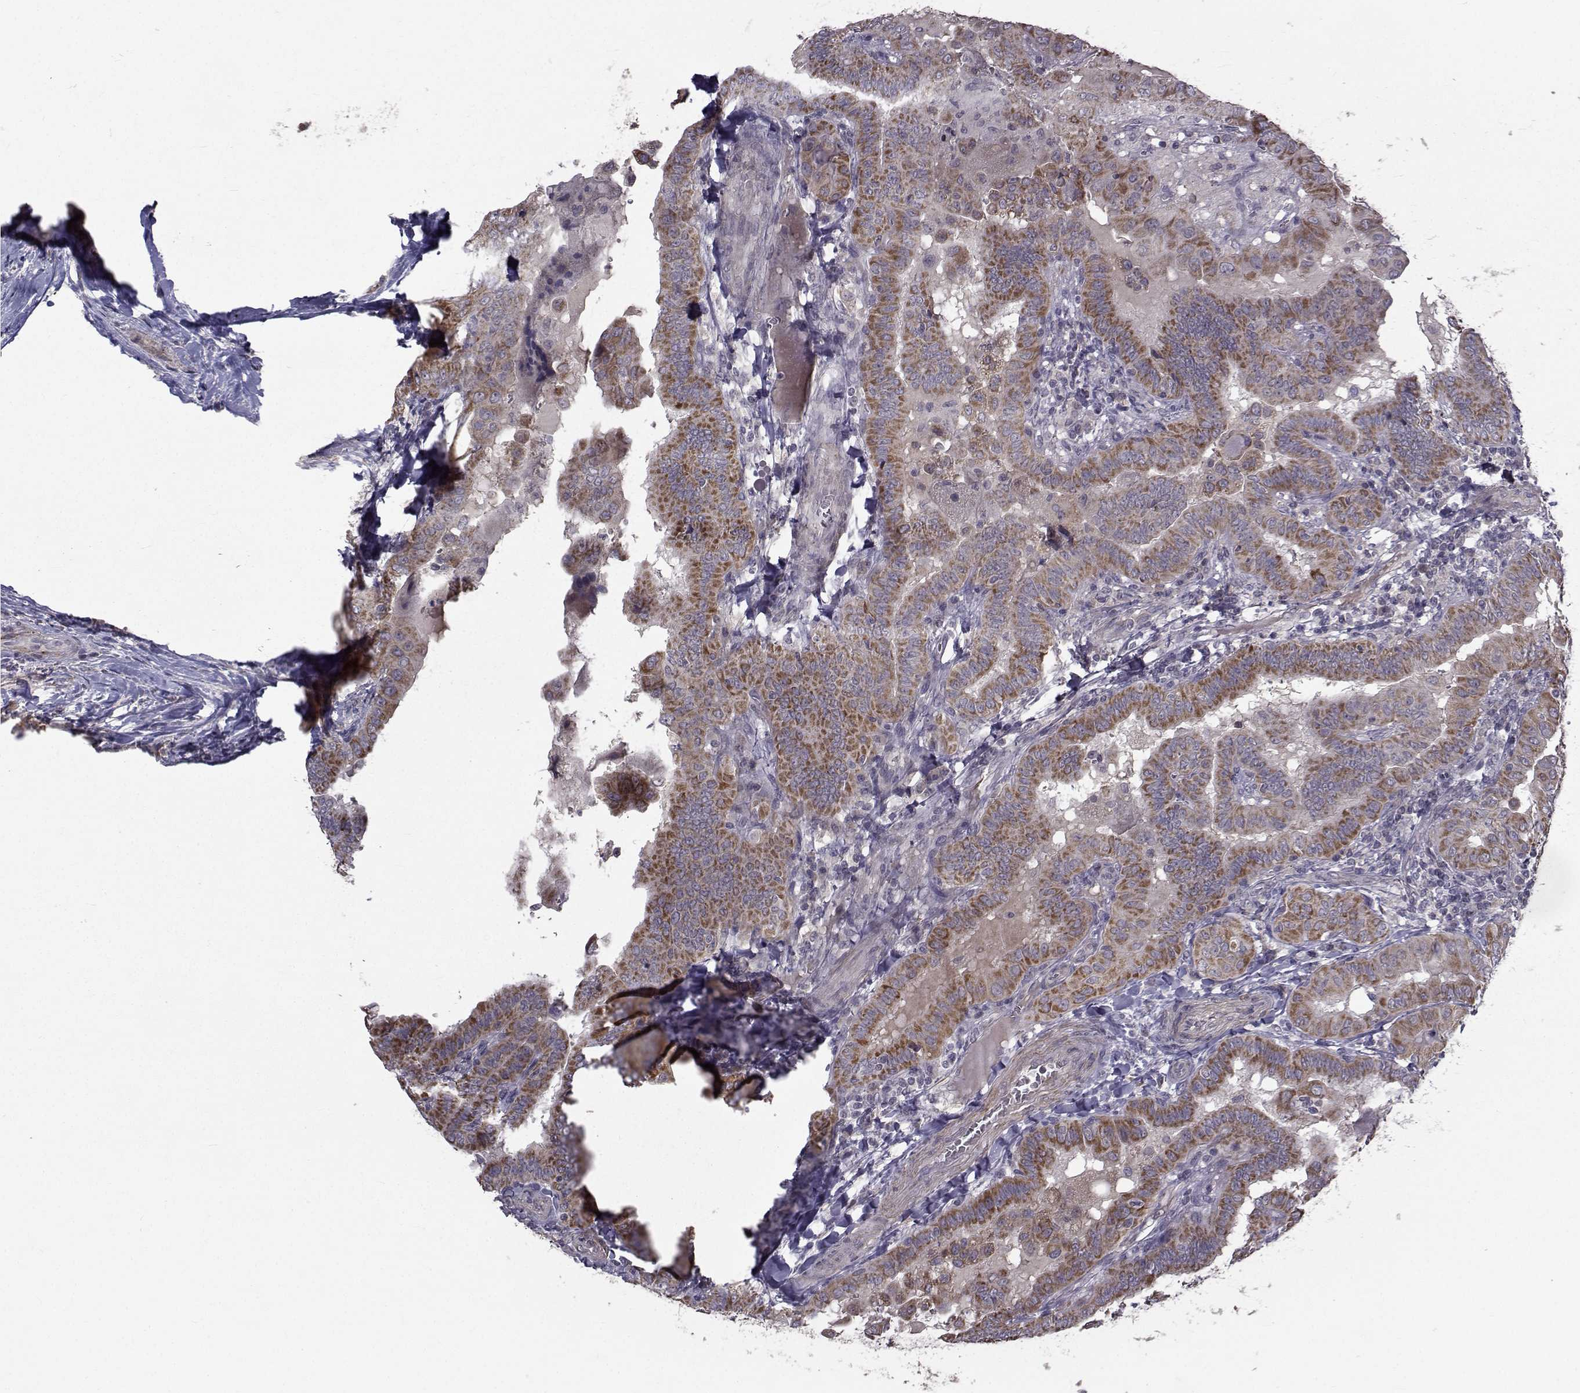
{"staining": {"intensity": "strong", "quantity": ">75%", "location": "cytoplasmic/membranous"}, "tissue": "thyroid cancer", "cell_type": "Tumor cells", "image_type": "cancer", "snomed": [{"axis": "morphology", "description": "Papillary adenocarcinoma, NOS"}, {"axis": "topography", "description": "Thyroid gland"}], "caption": "IHC micrograph of neoplastic tissue: human papillary adenocarcinoma (thyroid) stained using IHC displays high levels of strong protein expression localized specifically in the cytoplasmic/membranous of tumor cells, appearing as a cytoplasmic/membranous brown color.", "gene": "FDXR", "patient": {"sex": "female", "age": 37}}